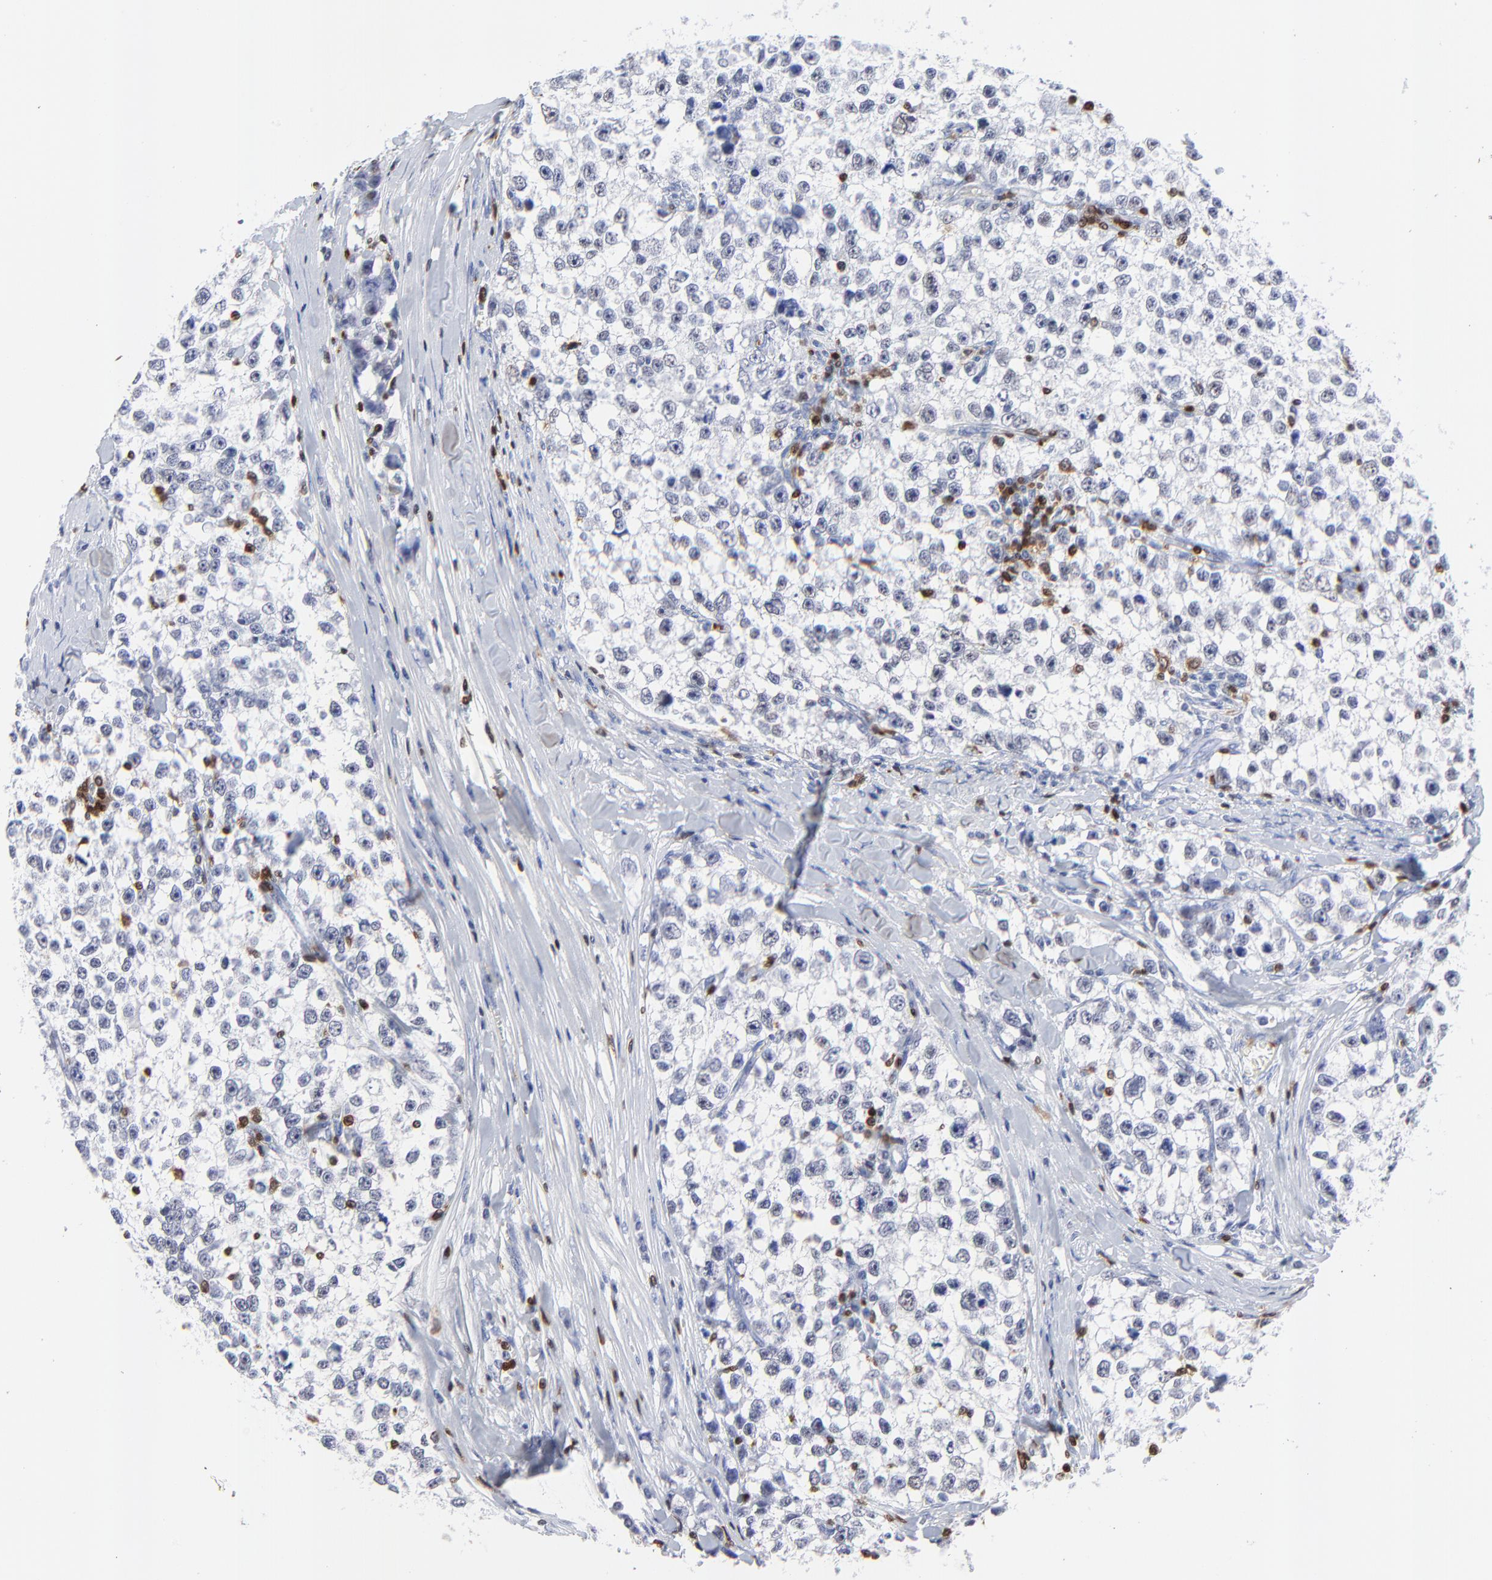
{"staining": {"intensity": "negative", "quantity": "none", "location": "none"}, "tissue": "testis cancer", "cell_type": "Tumor cells", "image_type": "cancer", "snomed": [{"axis": "morphology", "description": "Seminoma, NOS"}, {"axis": "morphology", "description": "Carcinoma, Embryonal, NOS"}, {"axis": "topography", "description": "Testis"}], "caption": "High power microscopy histopathology image of an immunohistochemistry (IHC) histopathology image of embryonal carcinoma (testis), revealing no significant staining in tumor cells. (Immunohistochemistry (ihc), brightfield microscopy, high magnification).", "gene": "ZAP70", "patient": {"sex": "male", "age": 30}}